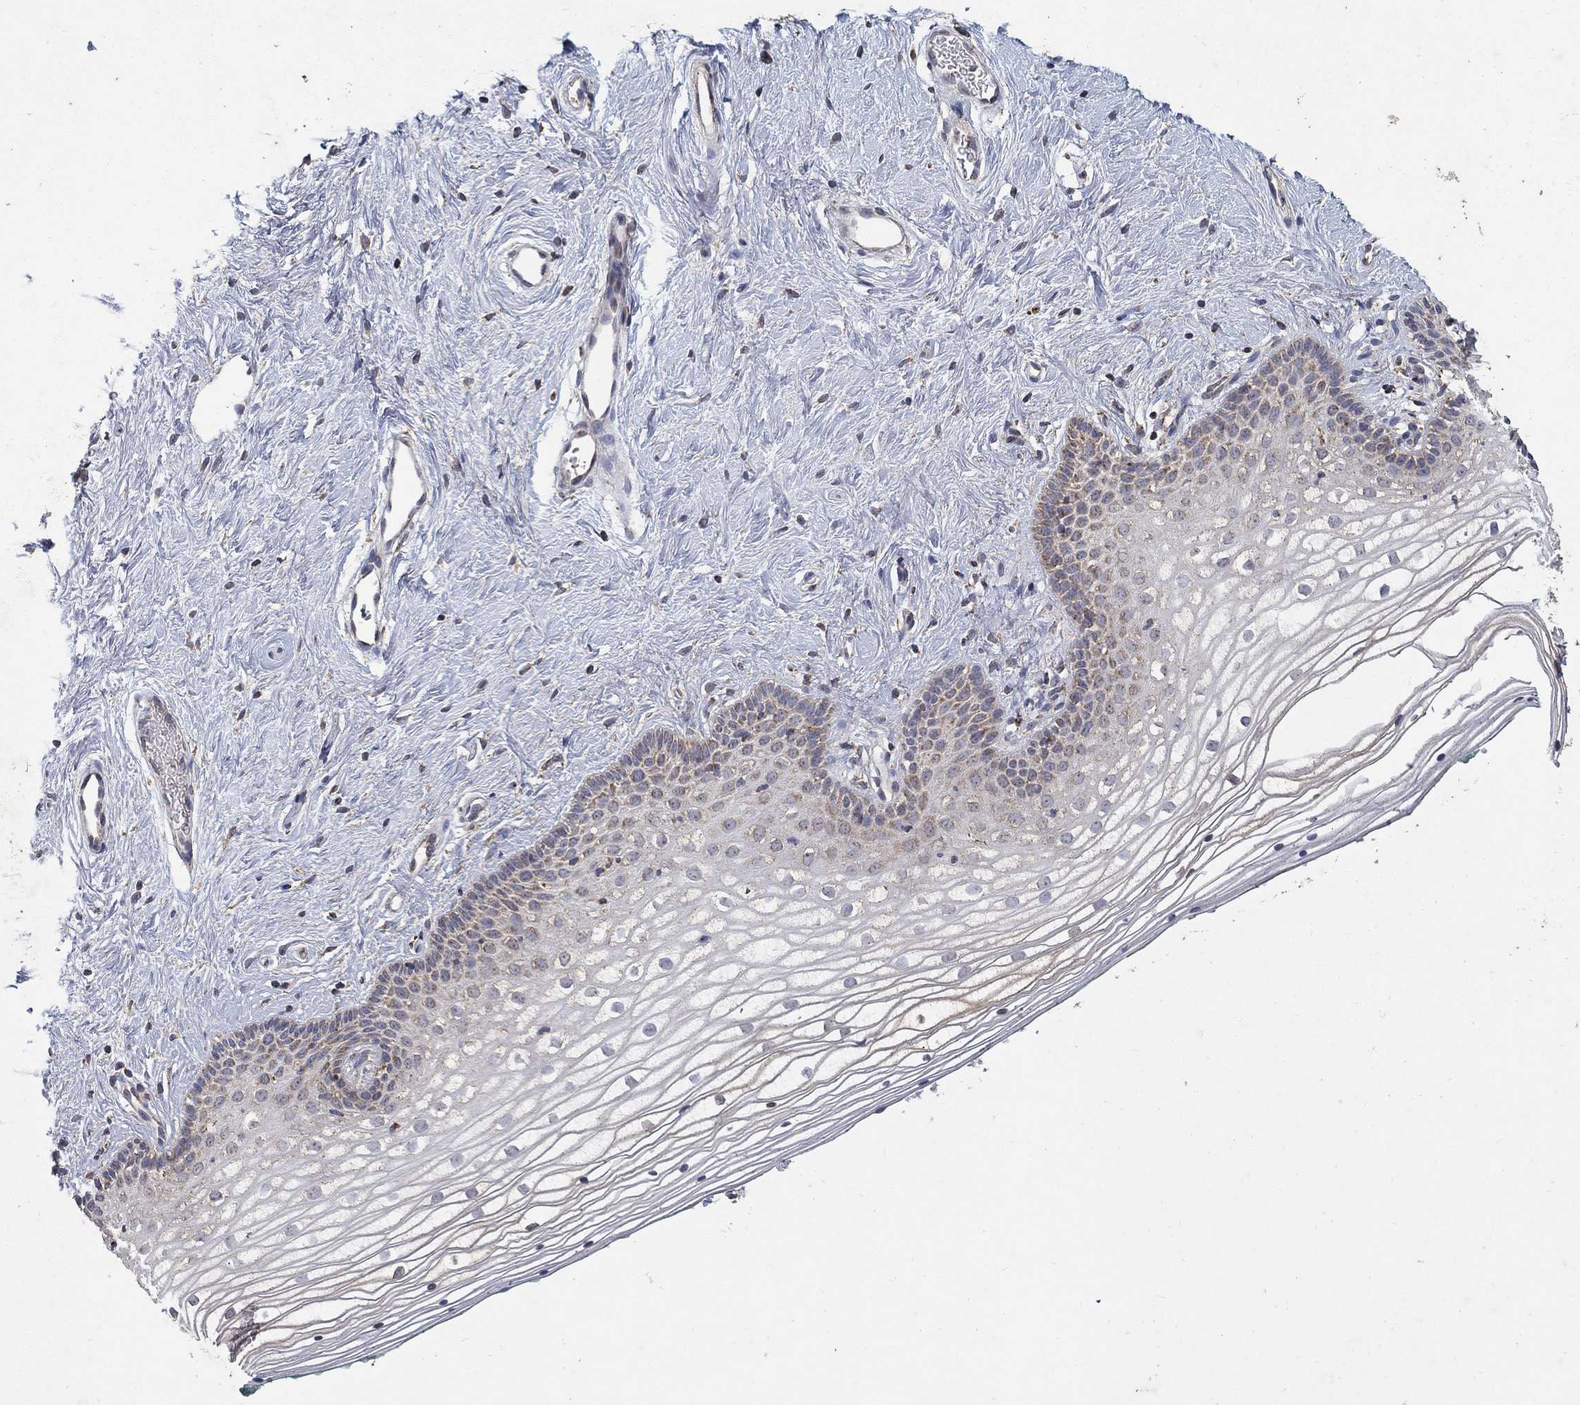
{"staining": {"intensity": "weak", "quantity": "<25%", "location": "cytoplasmic/membranous"}, "tissue": "vagina", "cell_type": "Squamous epithelial cells", "image_type": "normal", "snomed": [{"axis": "morphology", "description": "Normal tissue, NOS"}, {"axis": "topography", "description": "Vagina"}], "caption": "Immunohistochemistry (IHC) of benign human vagina demonstrates no staining in squamous epithelial cells.", "gene": "GPSM1", "patient": {"sex": "female", "age": 36}}